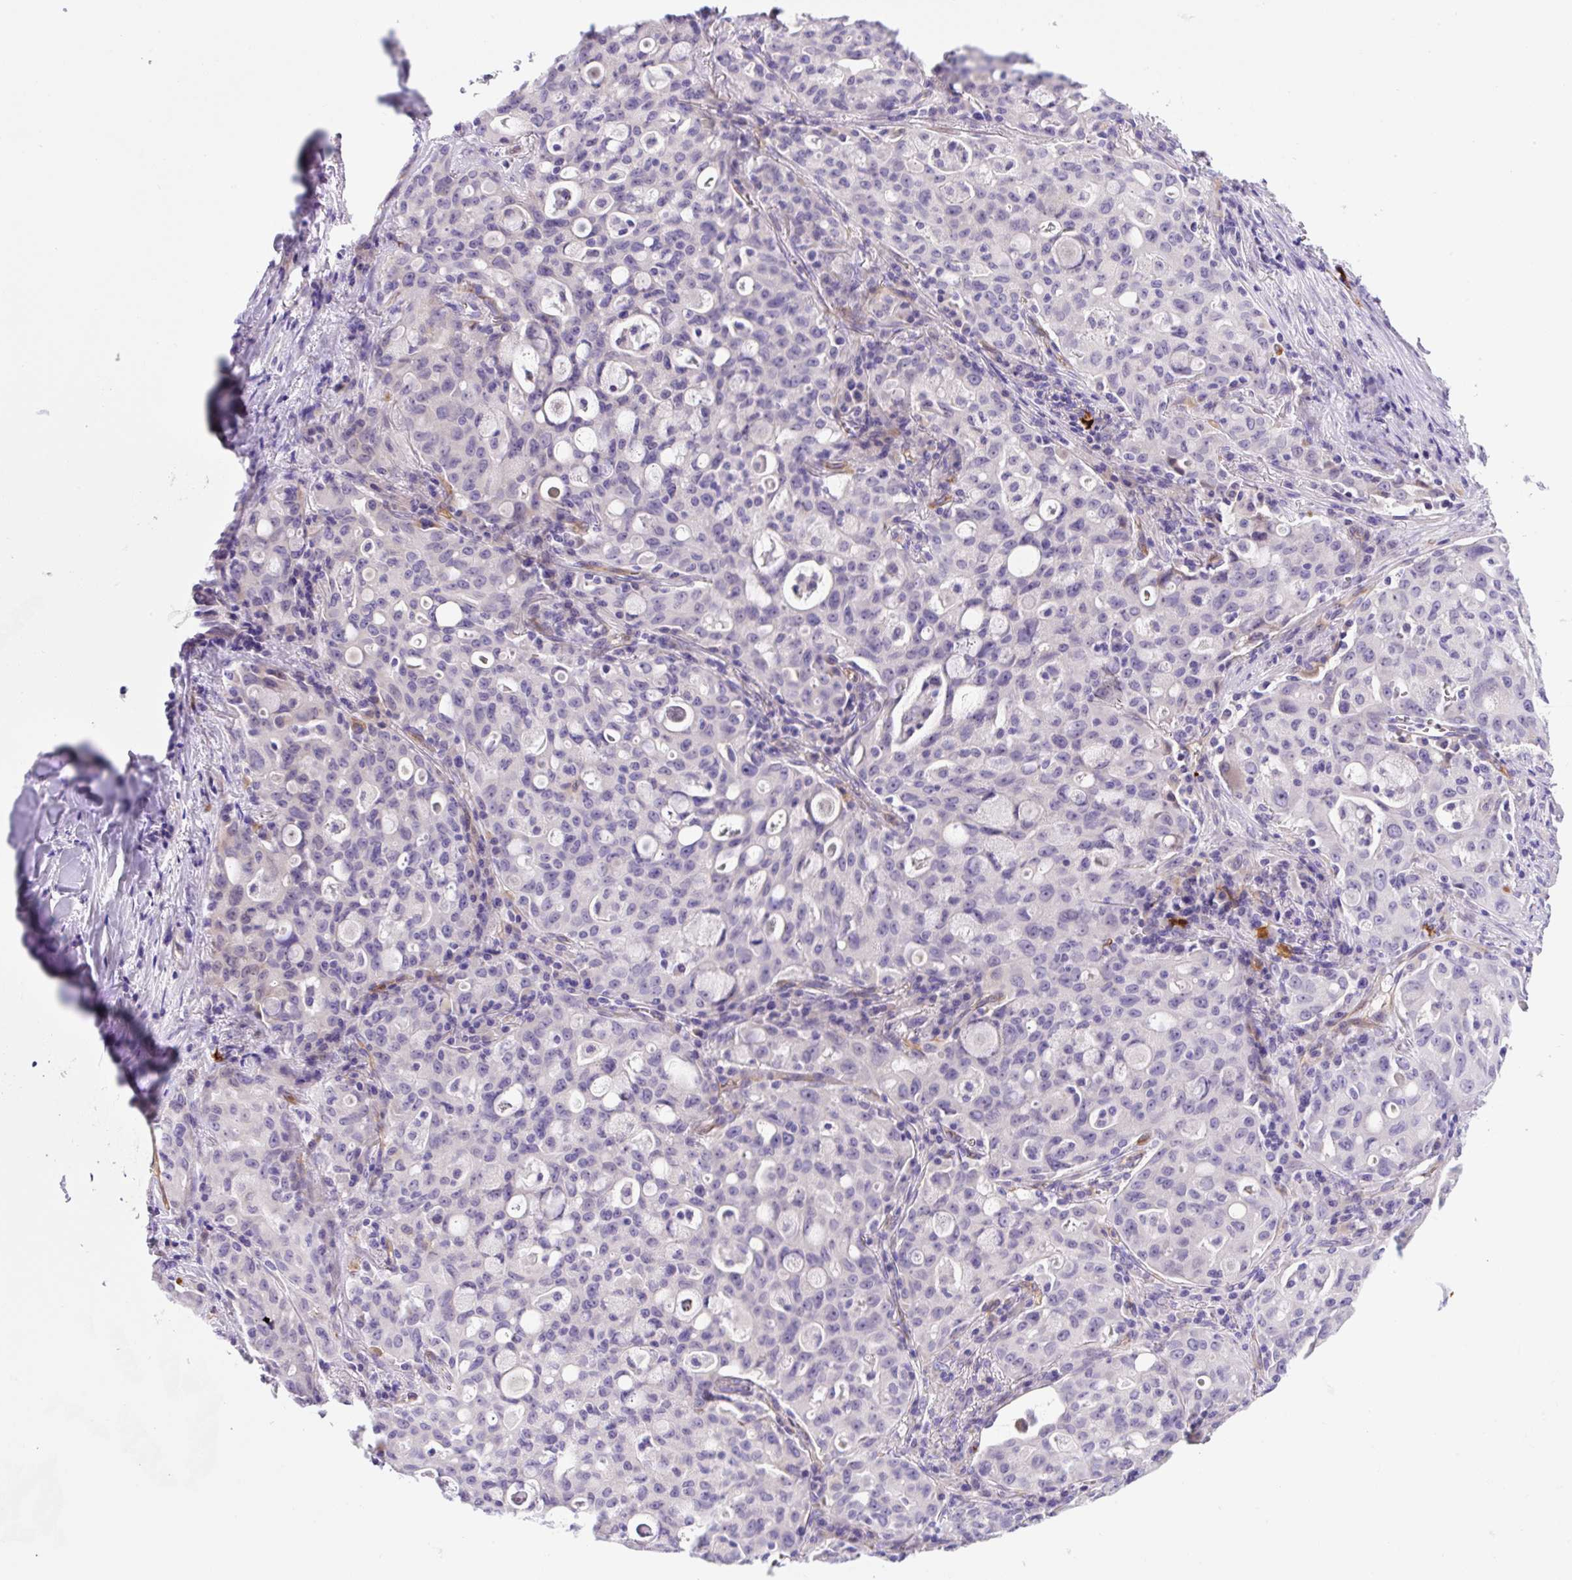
{"staining": {"intensity": "negative", "quantity": "none", "location": "none"}, "tissue": "lung cancer", "cell_type": "Tumor cells", "image_type": "cancer", "snomed": [{"axis": "morphology", "description": "Adenocarcinoma, NOS"}, {"axis": "topography", "description": "Lung"}], "caption": "Tumor cells show no significant expression in lung cancer (adenocarcinoma).", "gene": "ASB4", "patient": {"sex": "female", "age": 44}}